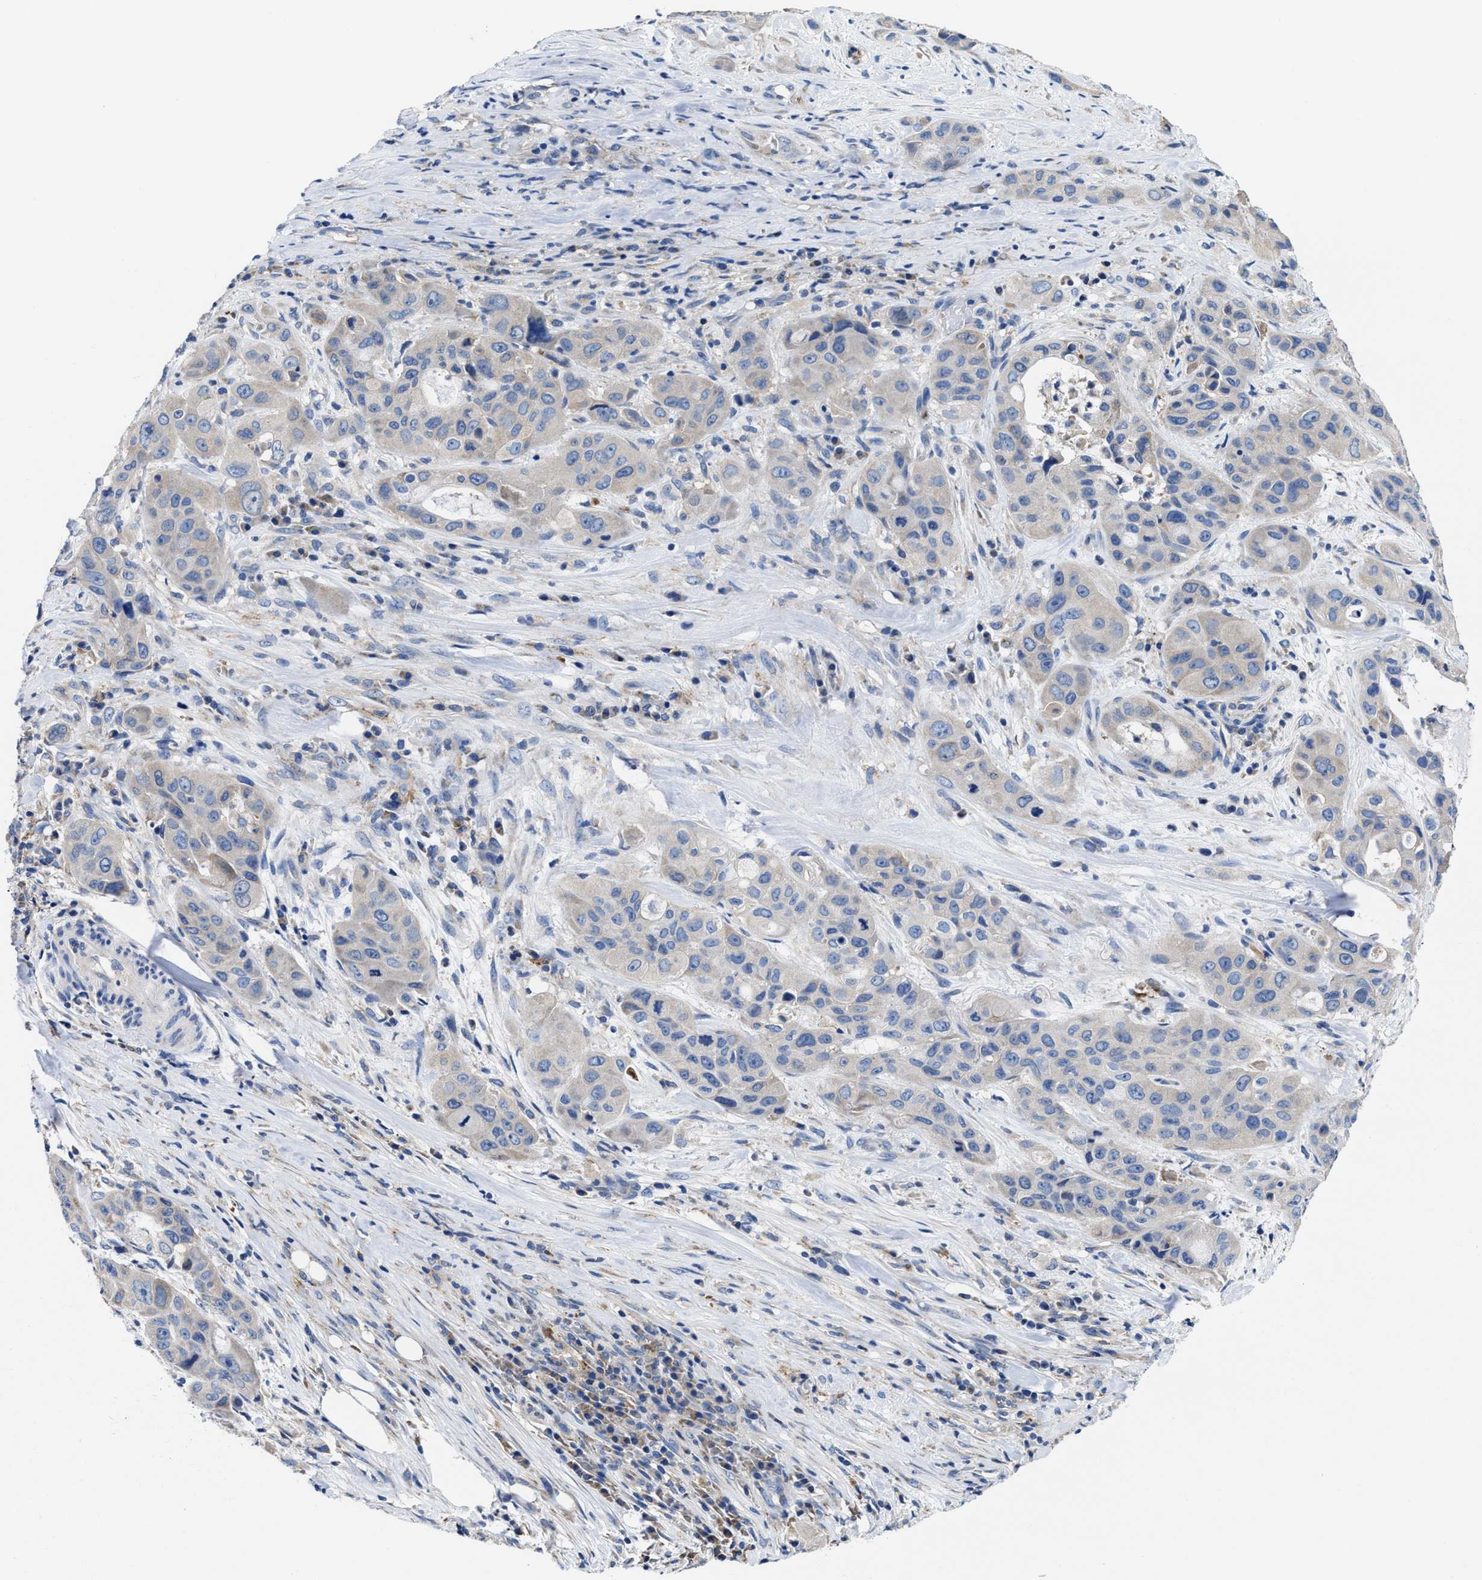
{"staining": {"intensity": "weak", "quantity": "<25%", "location": "cytoplasmic/membranous"}, "tissue": "pancreatic cancer", "cell_type": "Tumor cells", "image_type": "cancer", "snomed": [{"axis": "morphology", "description": "Adenocarcinoma, NOS"}, {"axis": "topography", "description": "Pancreas"}], "caption": "Immunohistochemistry image of human adenocarcinoma (pancreatic) stained for a protein (brown), which shows no expression in tumor cells.", "gene": "TMEM30A", "patient": {"sex": "male", "age": 53}}